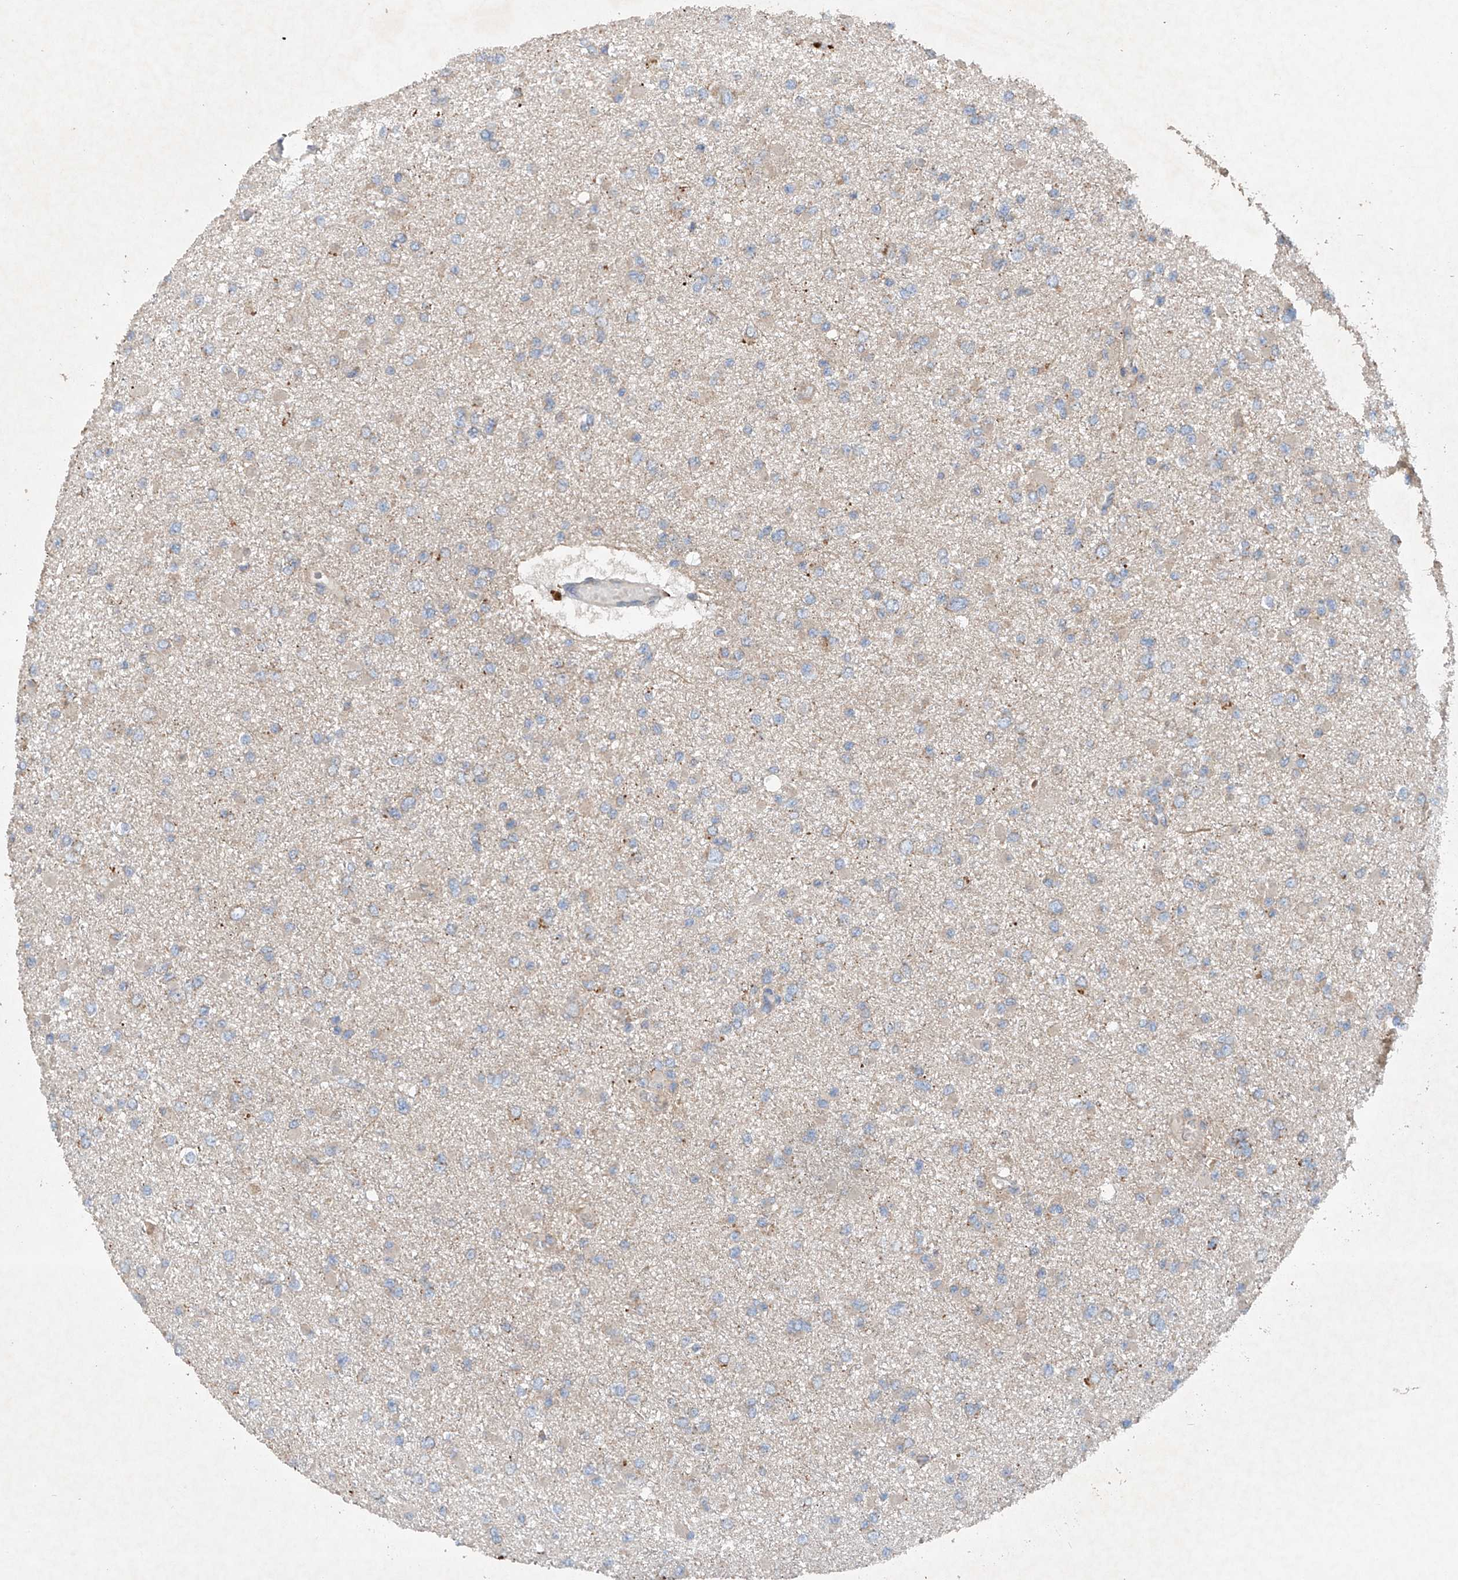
{"staining": {"intensity": "negative", "quantity": "none", "location": "none"}, "tissue": "glioma", "cell_type": "Tumor cells", "image_type": "cancer", "snomed": [{"axis": "morphology", "description": "Glioma, malignant, Low grade"}, {"axis": "topography", "description": "Brain"}], "caption": "DAB (3,3'-diaminobenzidine) immunohistochemical staining of malignant glioma (low-grade) exhibits no significant expression in tumor cells.", "gene": "CEP85L", "patient": {"sex": "female", "age": 22}}